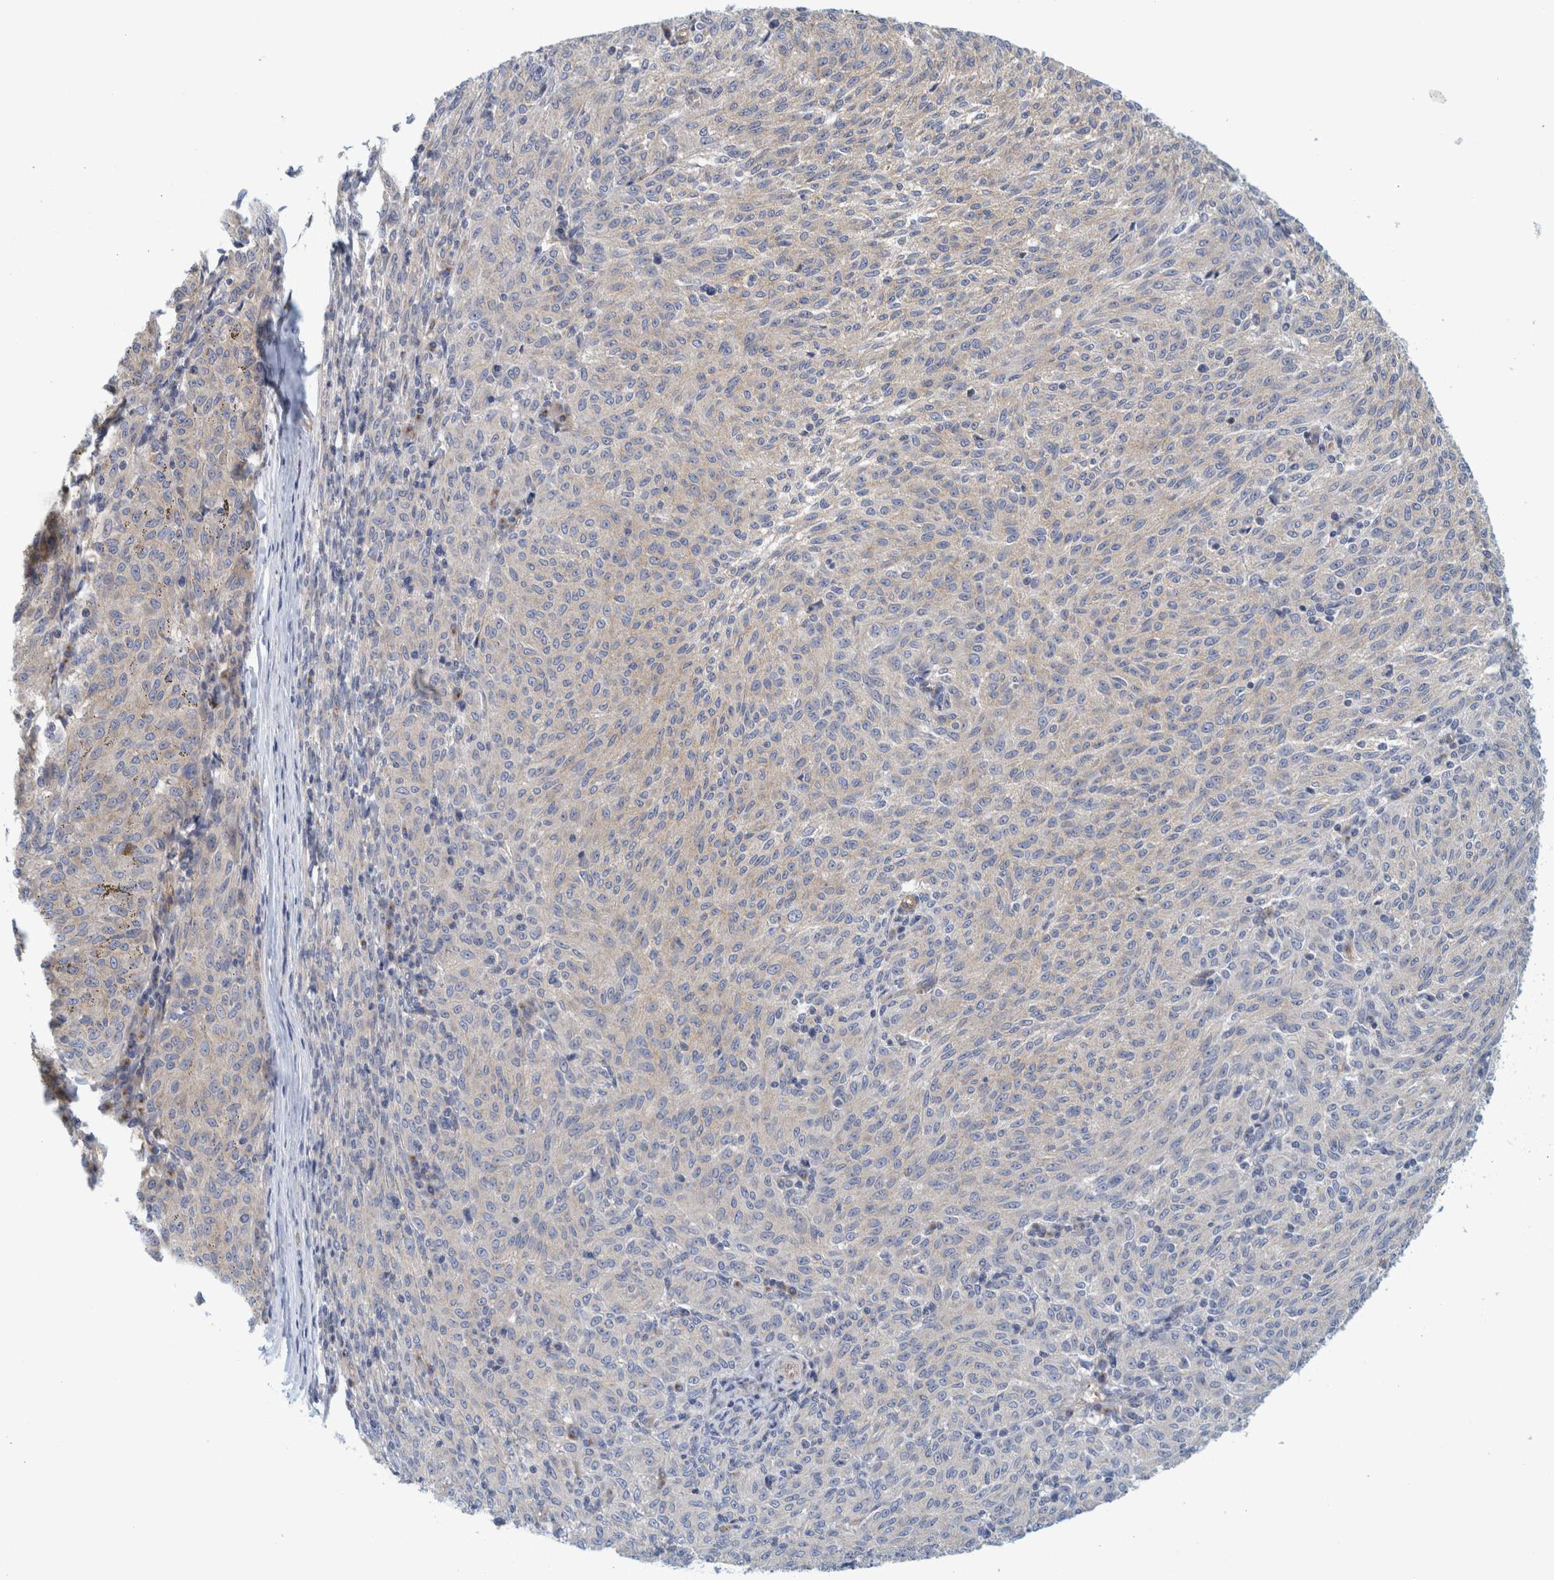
{"staining": {"intensity": "negative", "quantity": "none", "location": "none"}, "tissue": "melanoma", "cell_type": "Tumor cells", "image_type": "cancer", "snomed": [{"axis": "morphology", "description": "Malignant melanoma, NOS"}, {"axis": "topography", "description": "Skin"}], "caption": "The photomicrograph reveals no staining of tumor cells in malignant melanoma. (Stains: DAB IHC with hematoxylin counter stain, Microscopy: brightfield microscopy at high magnification).", "gene": "ZNF324B", "patient": {"sex": "female", "age": 72}}